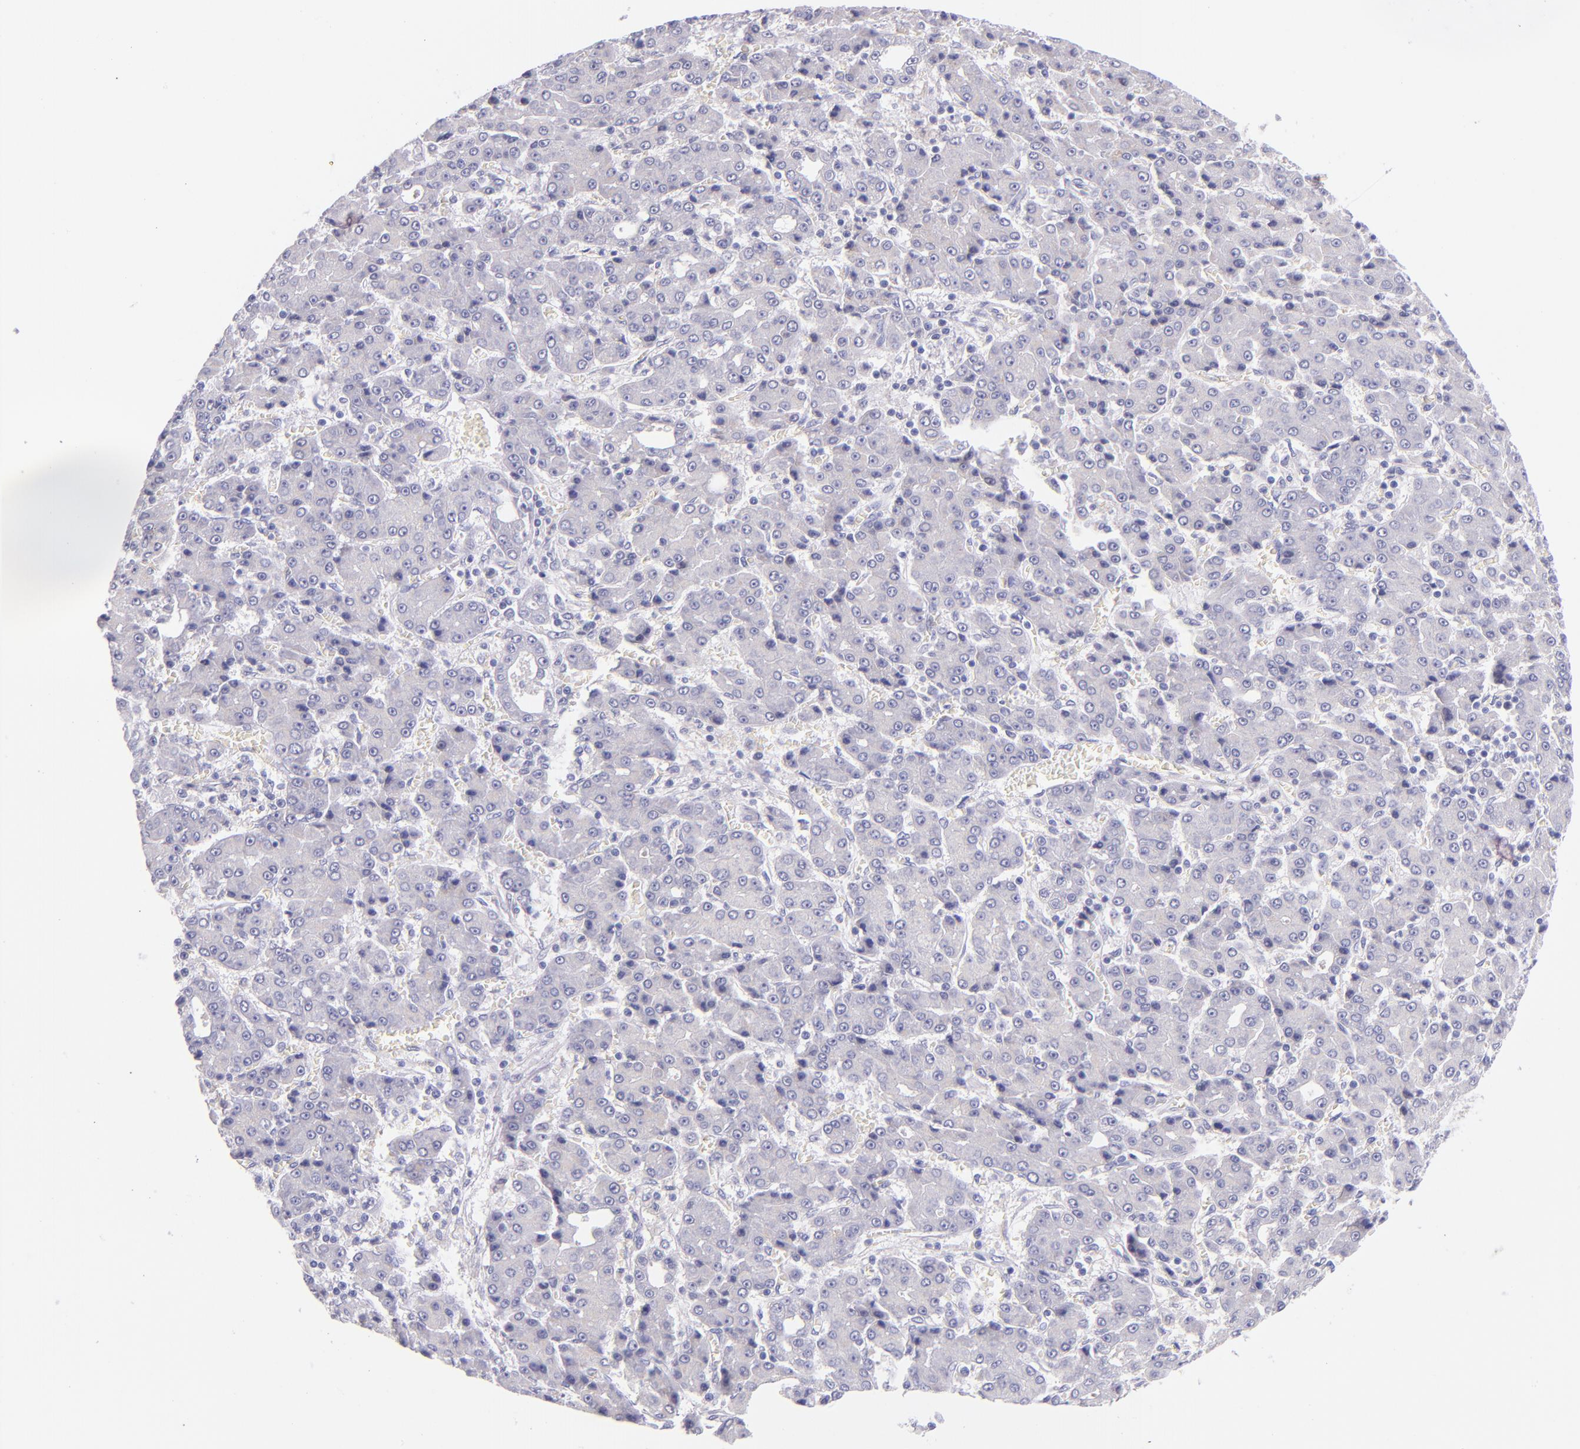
{"staining": {"intensity": "weak", "quantity": "<25%", "location": "cytoplasmic/membranous"}, "tissue": "liver cancer", "cell_type": "Tumor cells", "image_type": "cancer", "snomed": [{"axis": "morphology", "description": "Carcinoma, Hepatocellular, NOS"}, {"axis": "topography", "description": "Liver"}], "caption": "Immunohistochemistry (IHC) photomicrograph of hepatocellular carcinoma (liver) stained for a protein (brown), which exhibits no positivity in tumor cells.", "gene": "IRF4", "patient": {"sex": "male", "age": 69}}